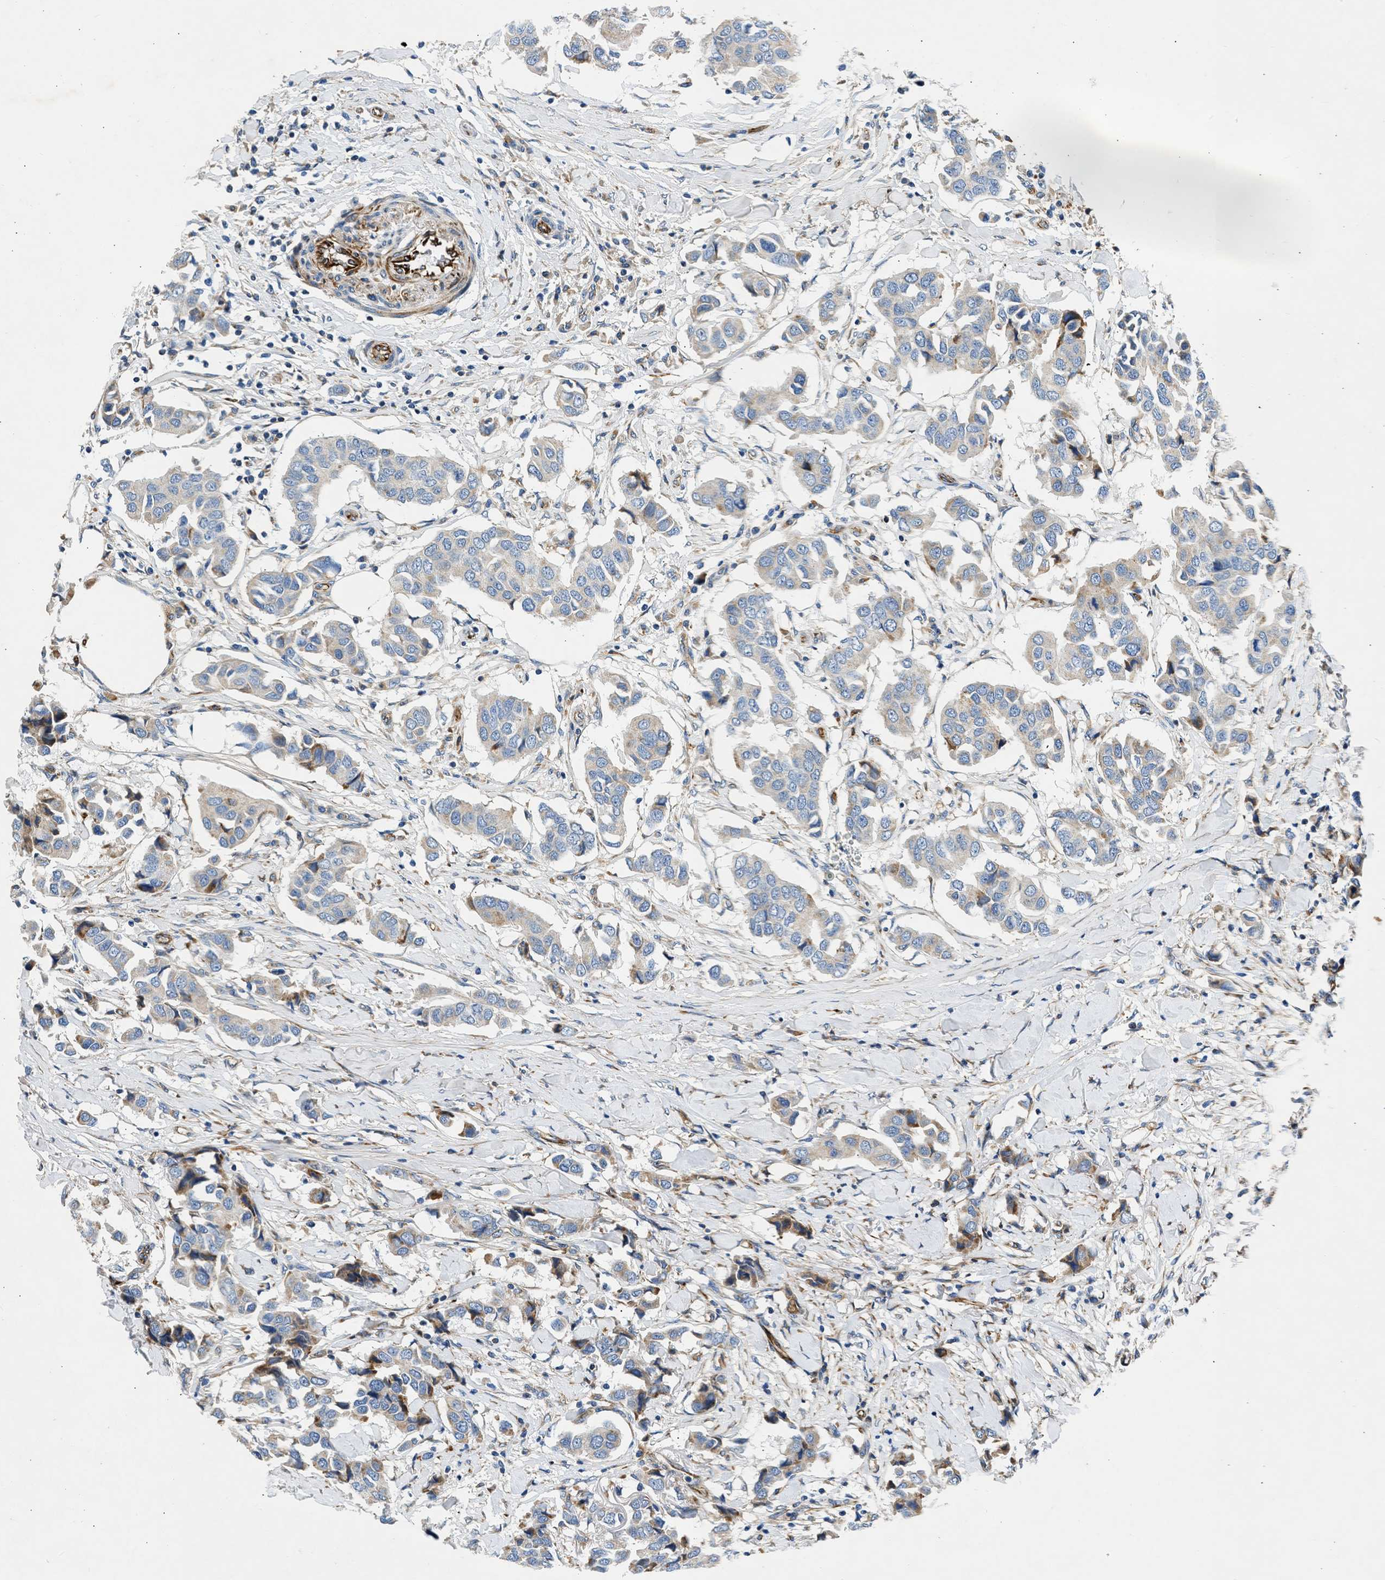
{"staining": {"intensity": "weak", "quantity": ">75%", "location": "cytoplasmic/membranous"}, "tissue": "breast cancer", "cell_type": "Tumor cells", "image_type": "cancer", "snomed": [{"axis": "morphology", "description": "Duct carcinoma"}, {"axis": "topography", "description": "Breast"}], "caption": "Immunohistochemical staining of intraductal carcinoma (breast) exhibits weak cytoplasmic/membranous protein staining in approximately >75% of tumor cells.", "gene": "ULK4", "patient": {"sex": "female", "age": 80}}